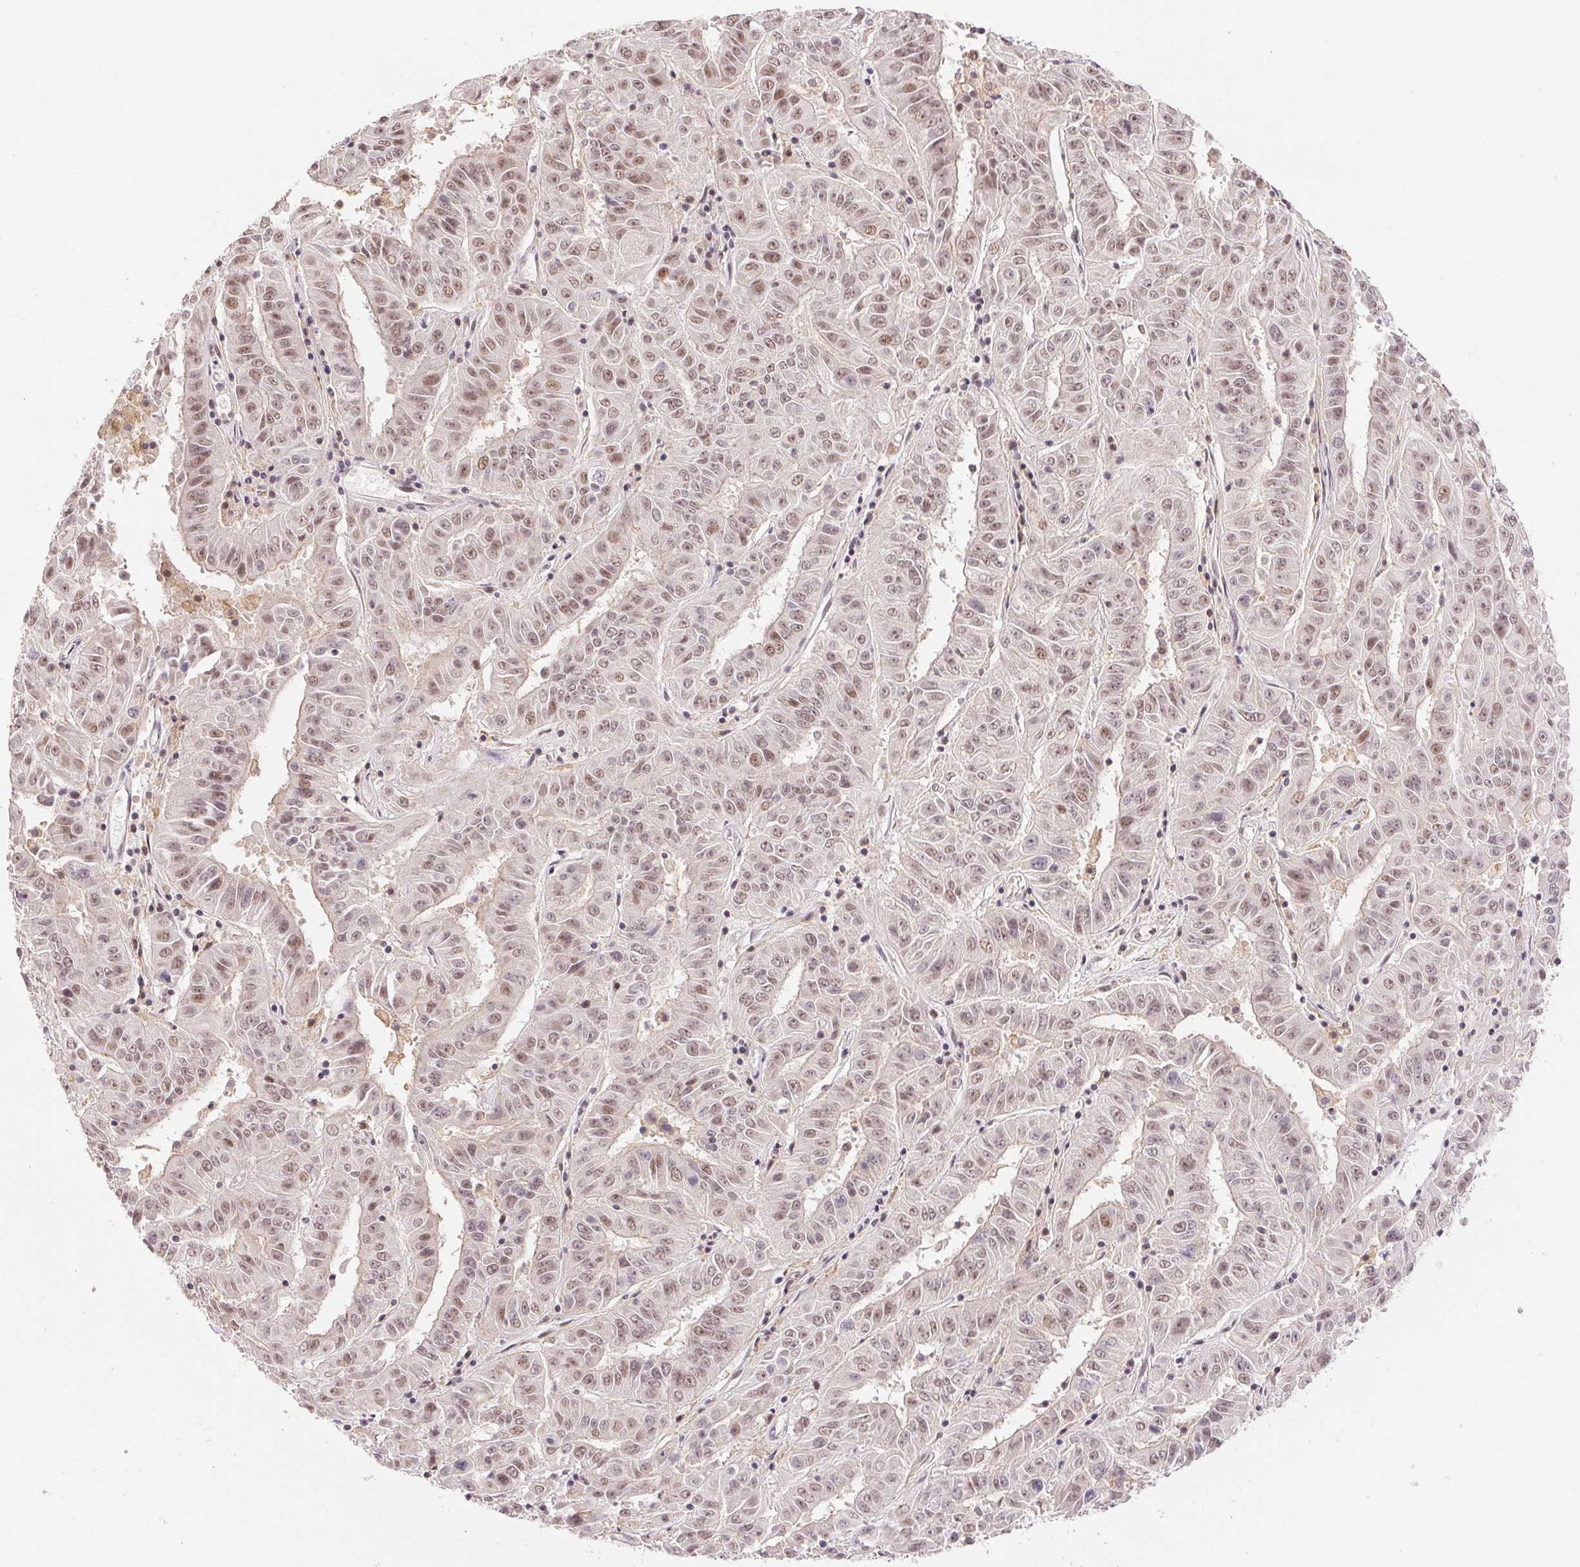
{"staining": {"intensity": "moderate", "quantity": ">75%", "location": "nuclear"}, "tissue": "pancreatic cancer", "cell_type": "Tumor cells", "image_type": "cancer", "snomed": [{"axis": "morphology", "description": "Adenocarcinoma, NOS"}, {"axis": "topography", "description": "Pancreas"}], "caption": "Pancreatic cancer (adenocarcinoma) stained for a protein (brown) demonstrates moderate nuclear positive staining in approximately >75% of tumor cells.", "gene": "PRPF18", "patient": {"sex": "male", "age": 63}}